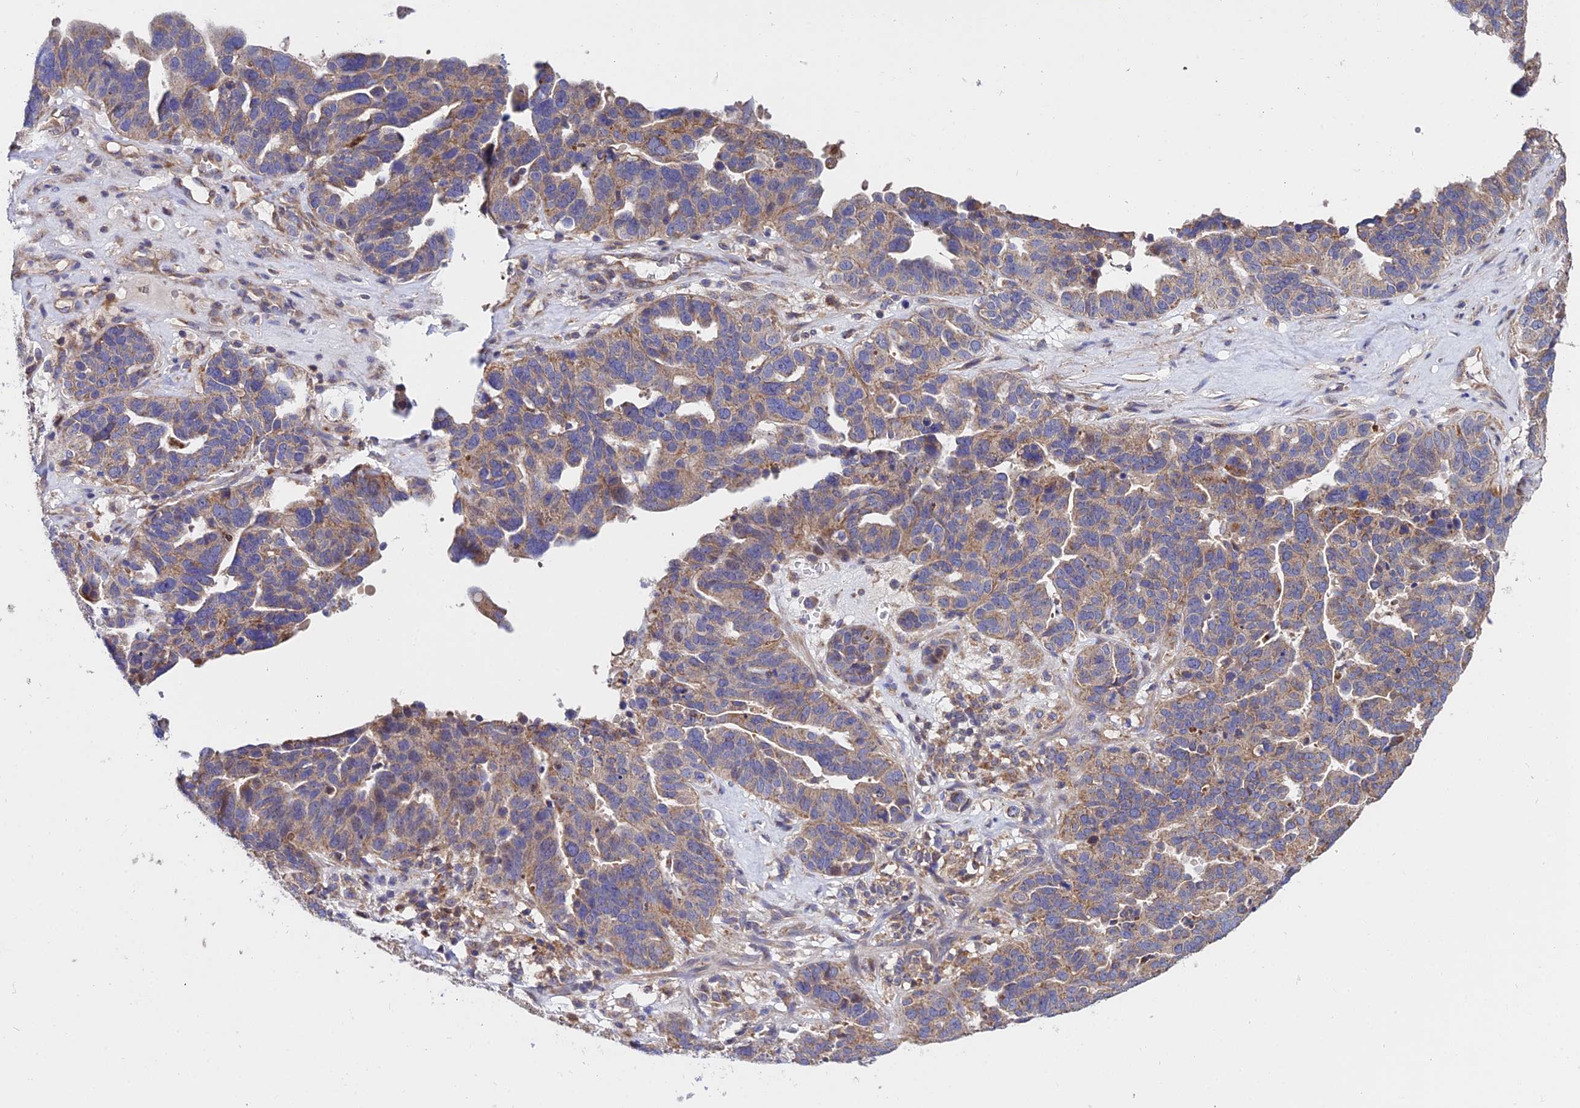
{"staining": {"intensity": "weak", "quantity": ">75%", "location": "cytoplasmic/membranous"}, "tissue": "ovarian cancer", "cell_type": "Tumor cells", "image_type": "cancer", "snomed": [{"axis": "morphology", "description": "Cystadenocarcinoma, serous, NOS"}, {"axis": "topography", "description": "Ovary"}], "caption": "Ovarian cancer was stained to show a protein in brown. There is low levels of weak cytoplasmic/membranous expression in approximately >75% of tumor cells. (Stains: DAB (3,3'-diaminobenzidine) in brown, nuclei in blue, Microscopy: brightfield microscopy at high magnification).", "gene": "CDC37L1", "patient": {"sex": "female", "age": 59}}